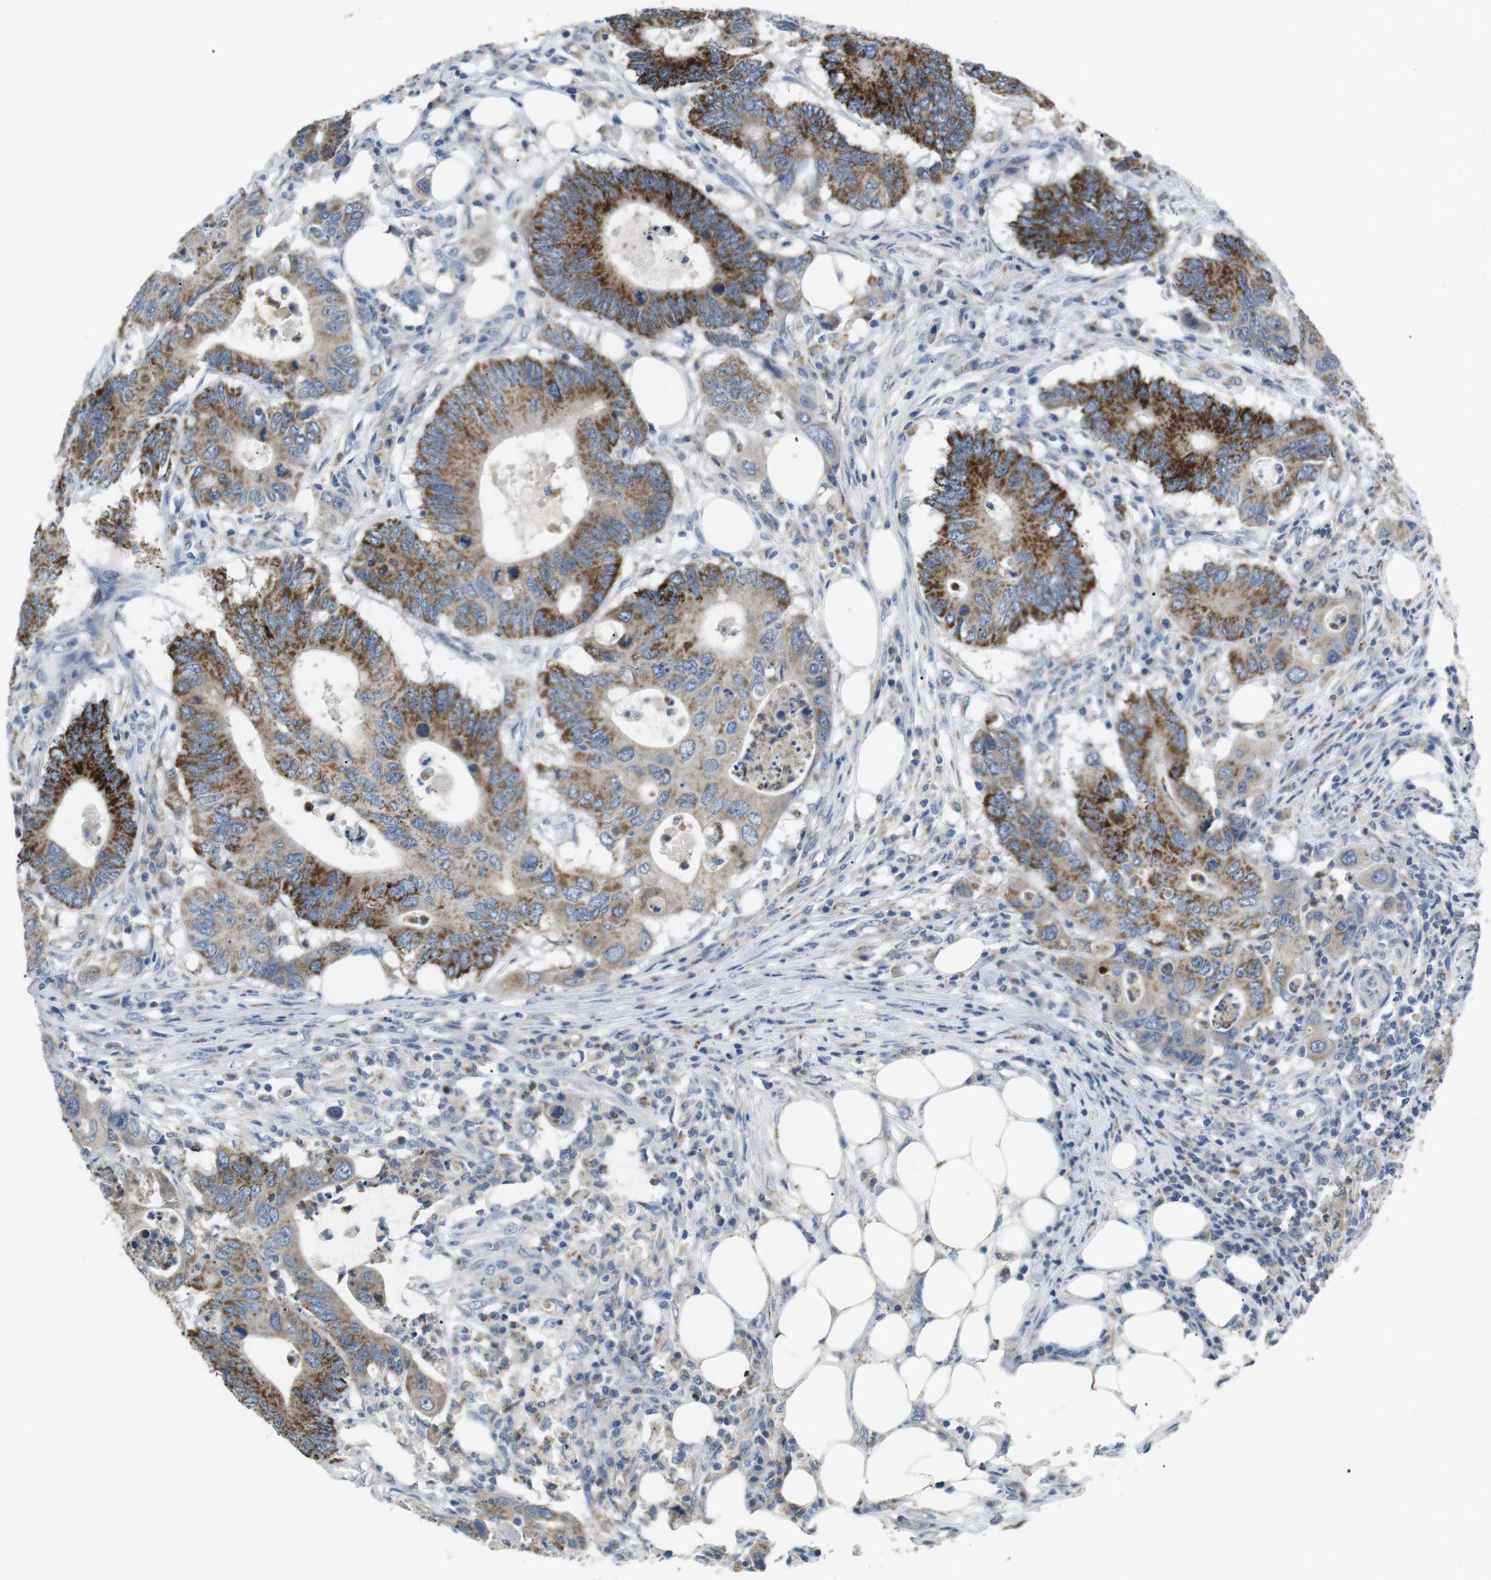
{"staining": {"intensity": "strong", "quantity": "25%-75%", "location": "cytoplasmic/membranous"}, "tissue": "colorectal cancer", "cell_type": "Tumor cells", "image_type": "cancer", "snomed": [{"axis": "morphology", "description": "Adenocarcinoma, NOS"}, {"axis": "topography", "description": "Colon"}], "caption": "This is a histology image of immunohistochemistry staining of colorectal cancer (adenocarcinoma), which shows strong expression in the cytoplasmic/membranous of tumor cells.", "gene": "CD300E", "patient": {"sex": "male", "age": 71}}